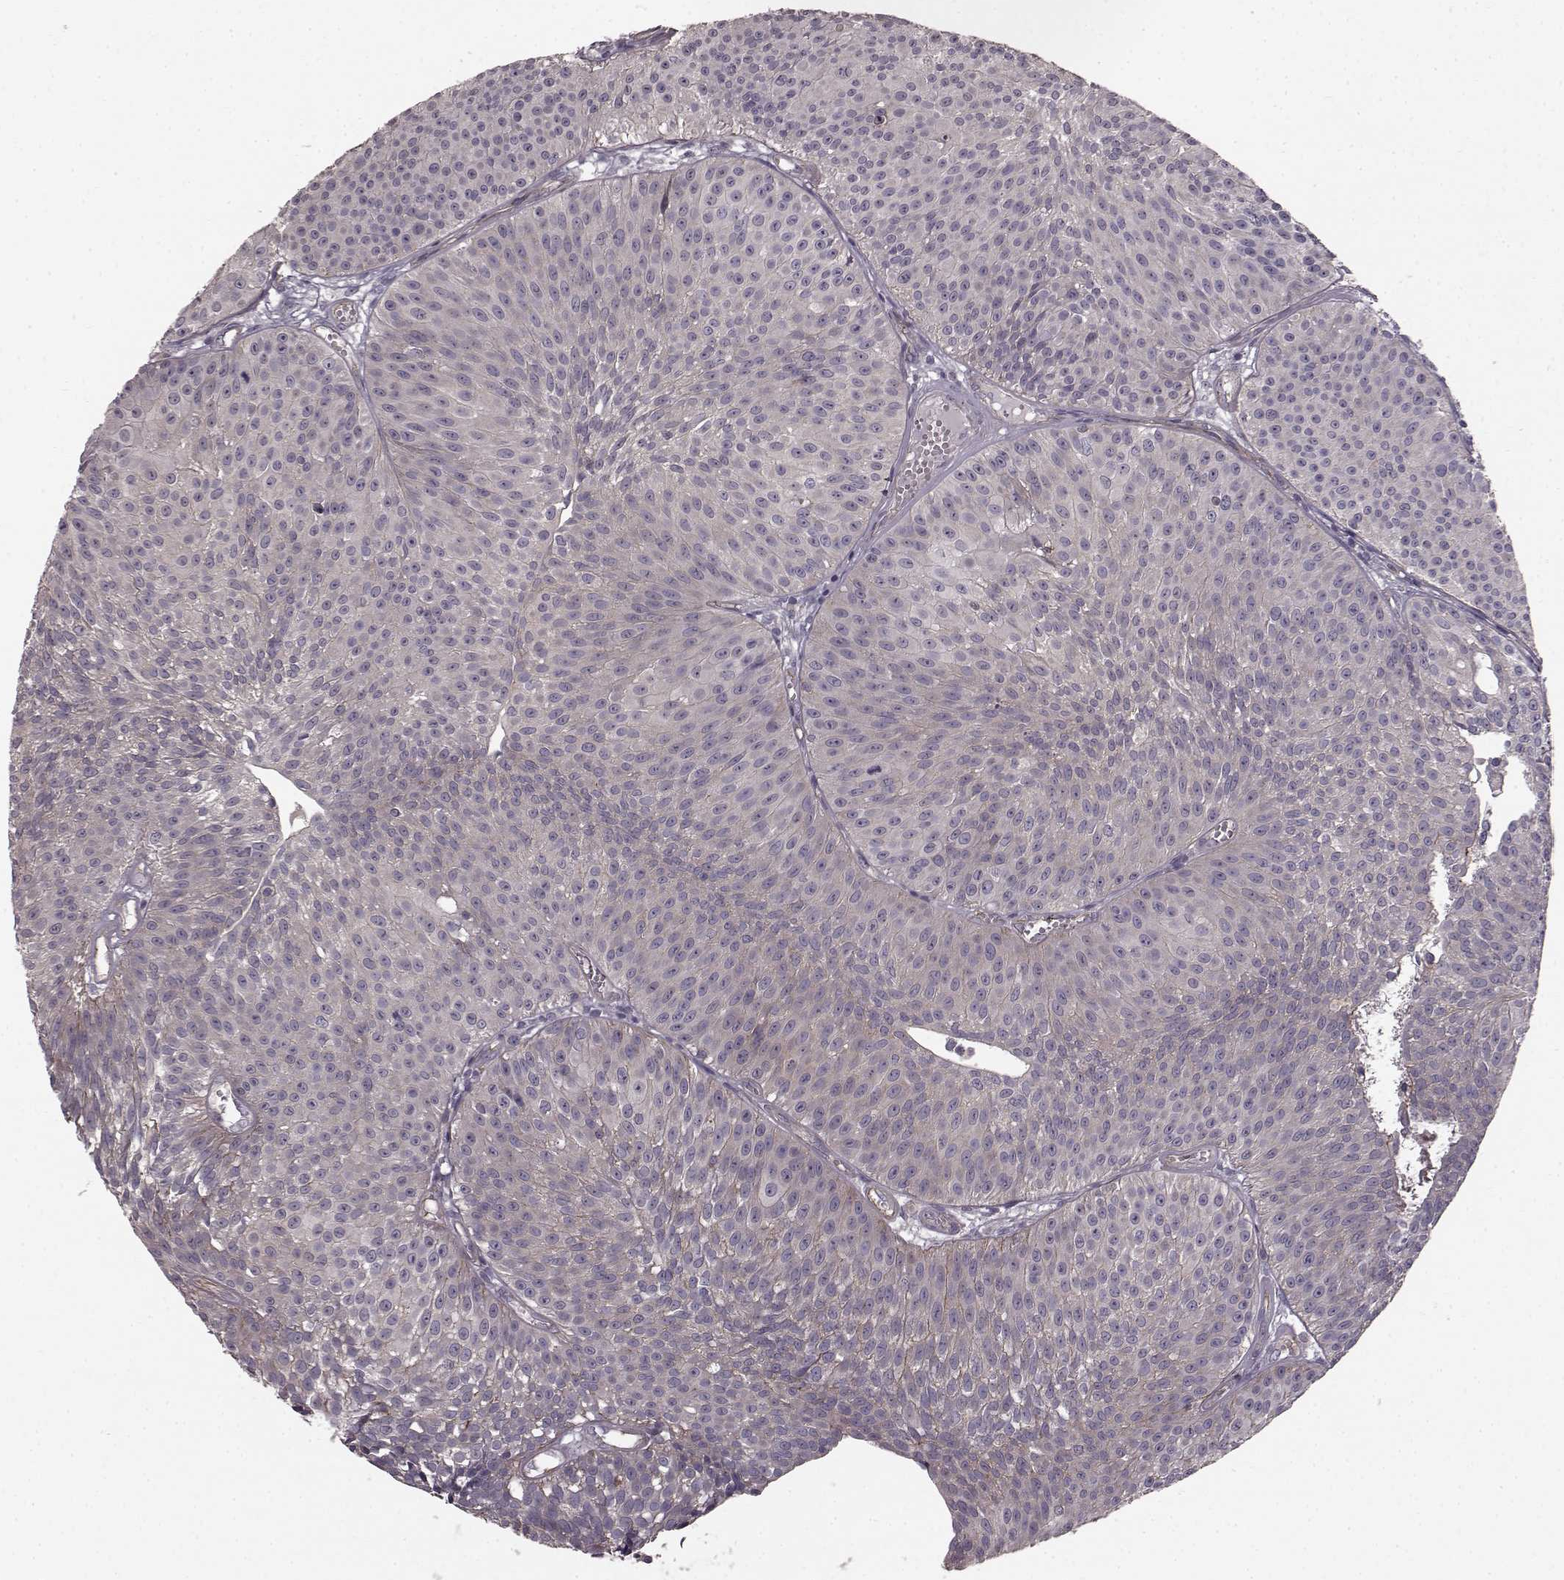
{"staining": {"intensity": "negative", "quantity": "none", "location": "none"}, "tissue": "urothelial cancer", "cell_type": "Tumor cells", "image_type": "cancer", "snomed": [{"axis": "morphology", "description": "Urothelial carcinoma, Low grade"}, {"axis": "topography", "description": "Urinary bladder"}], "caption": "Histopathology image shows no protein expression in tumor cells of low-grade urothelial carcinoma tissue.", "gene": "SLC22A18", "patient": {"sex": "male", "age": 63}}